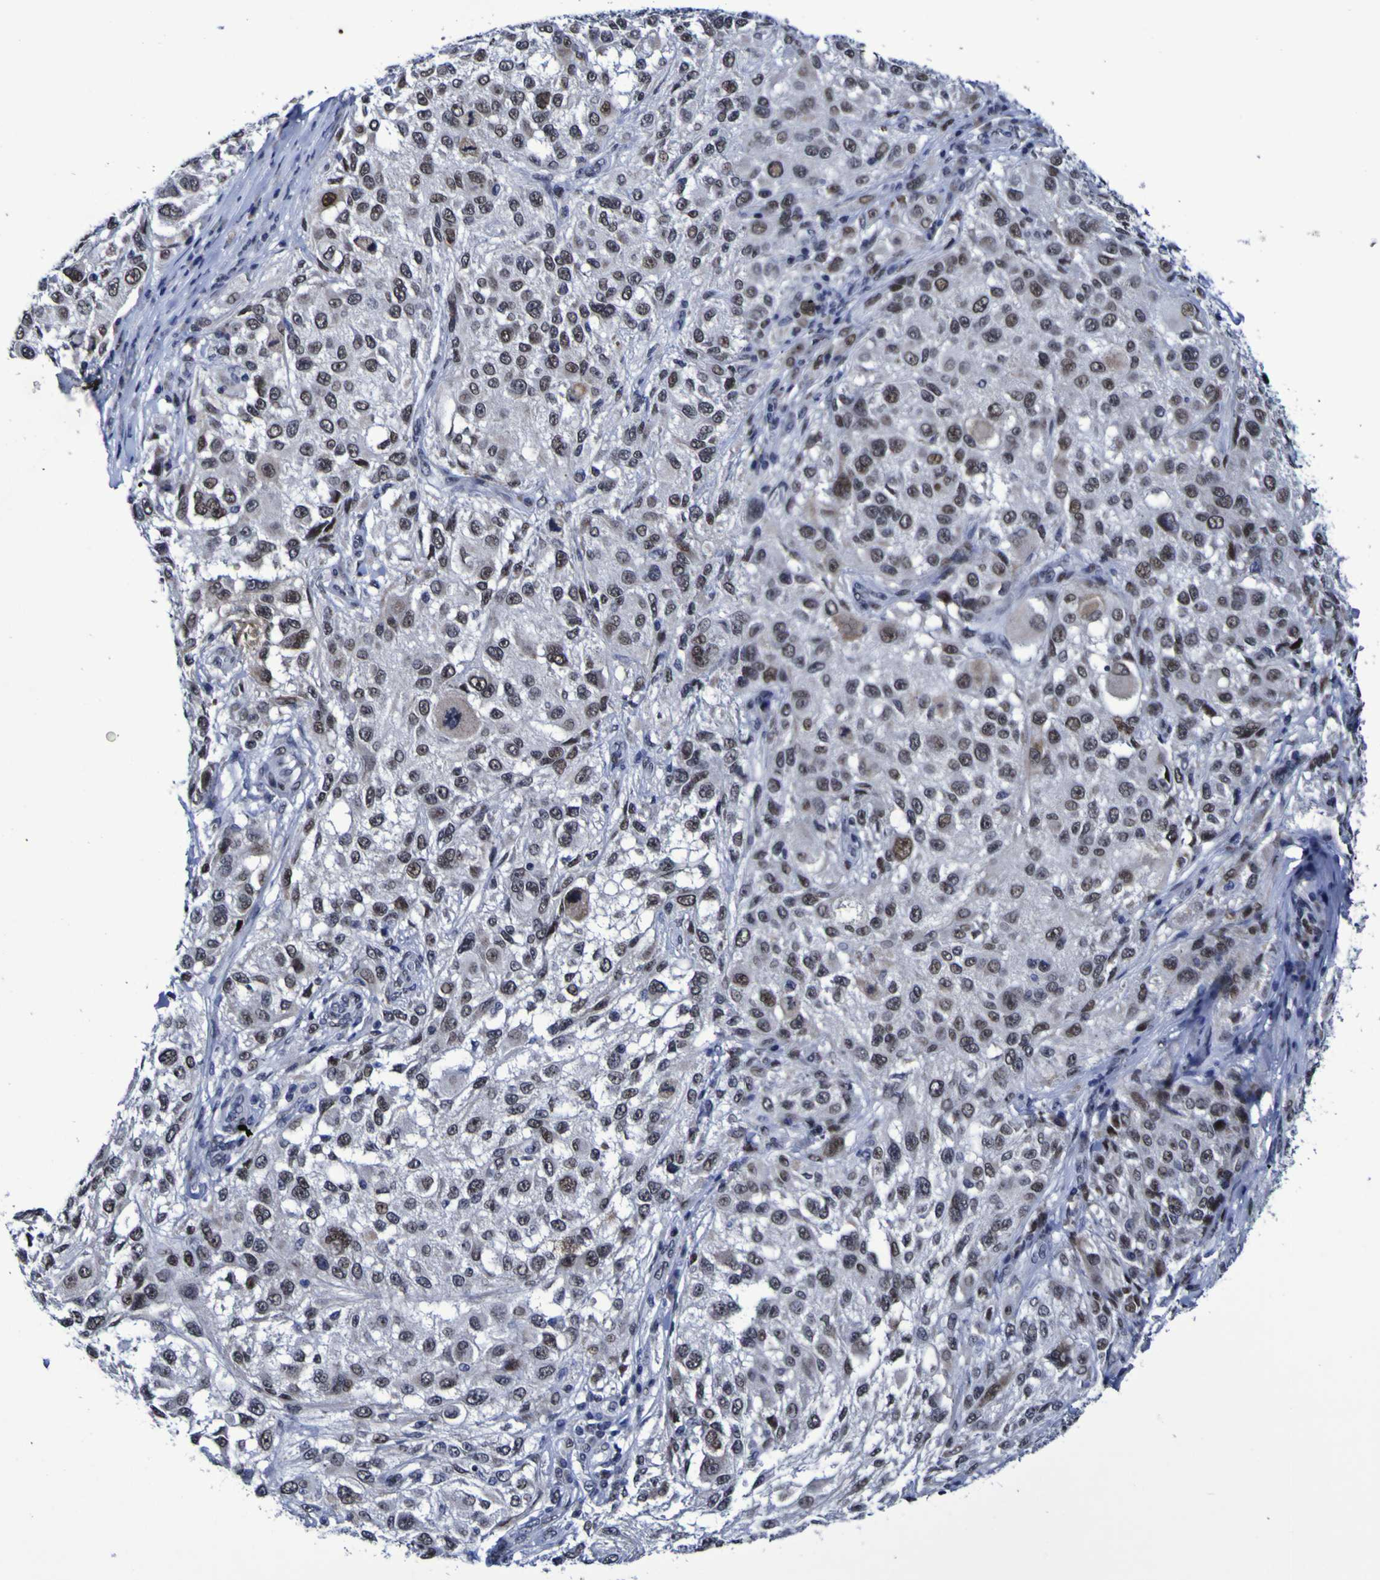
{"staining": {"intensity": "moderate", "quantity": "25%-75%", "location": "nuclear"}, "tissue": "melanoma", "cell_type": "Tumor cells", "image_type": "cancer", "snomed": [{"axis": "morphology", "description": "Necrosis, NOS"}, {"axis": "morphology", "description": "Malignant melanoma, NOS"}, {"axis": "topography", "description": "Skin"}], "caption": "This histopathology image reveals immunohistochemistry staining of human malignant melanoma, with medium moderate nuclear positivity in about 25%-75% of tumor cells.", "gene": "MBD3", "patient": {"sex": "female", "age": 87}}